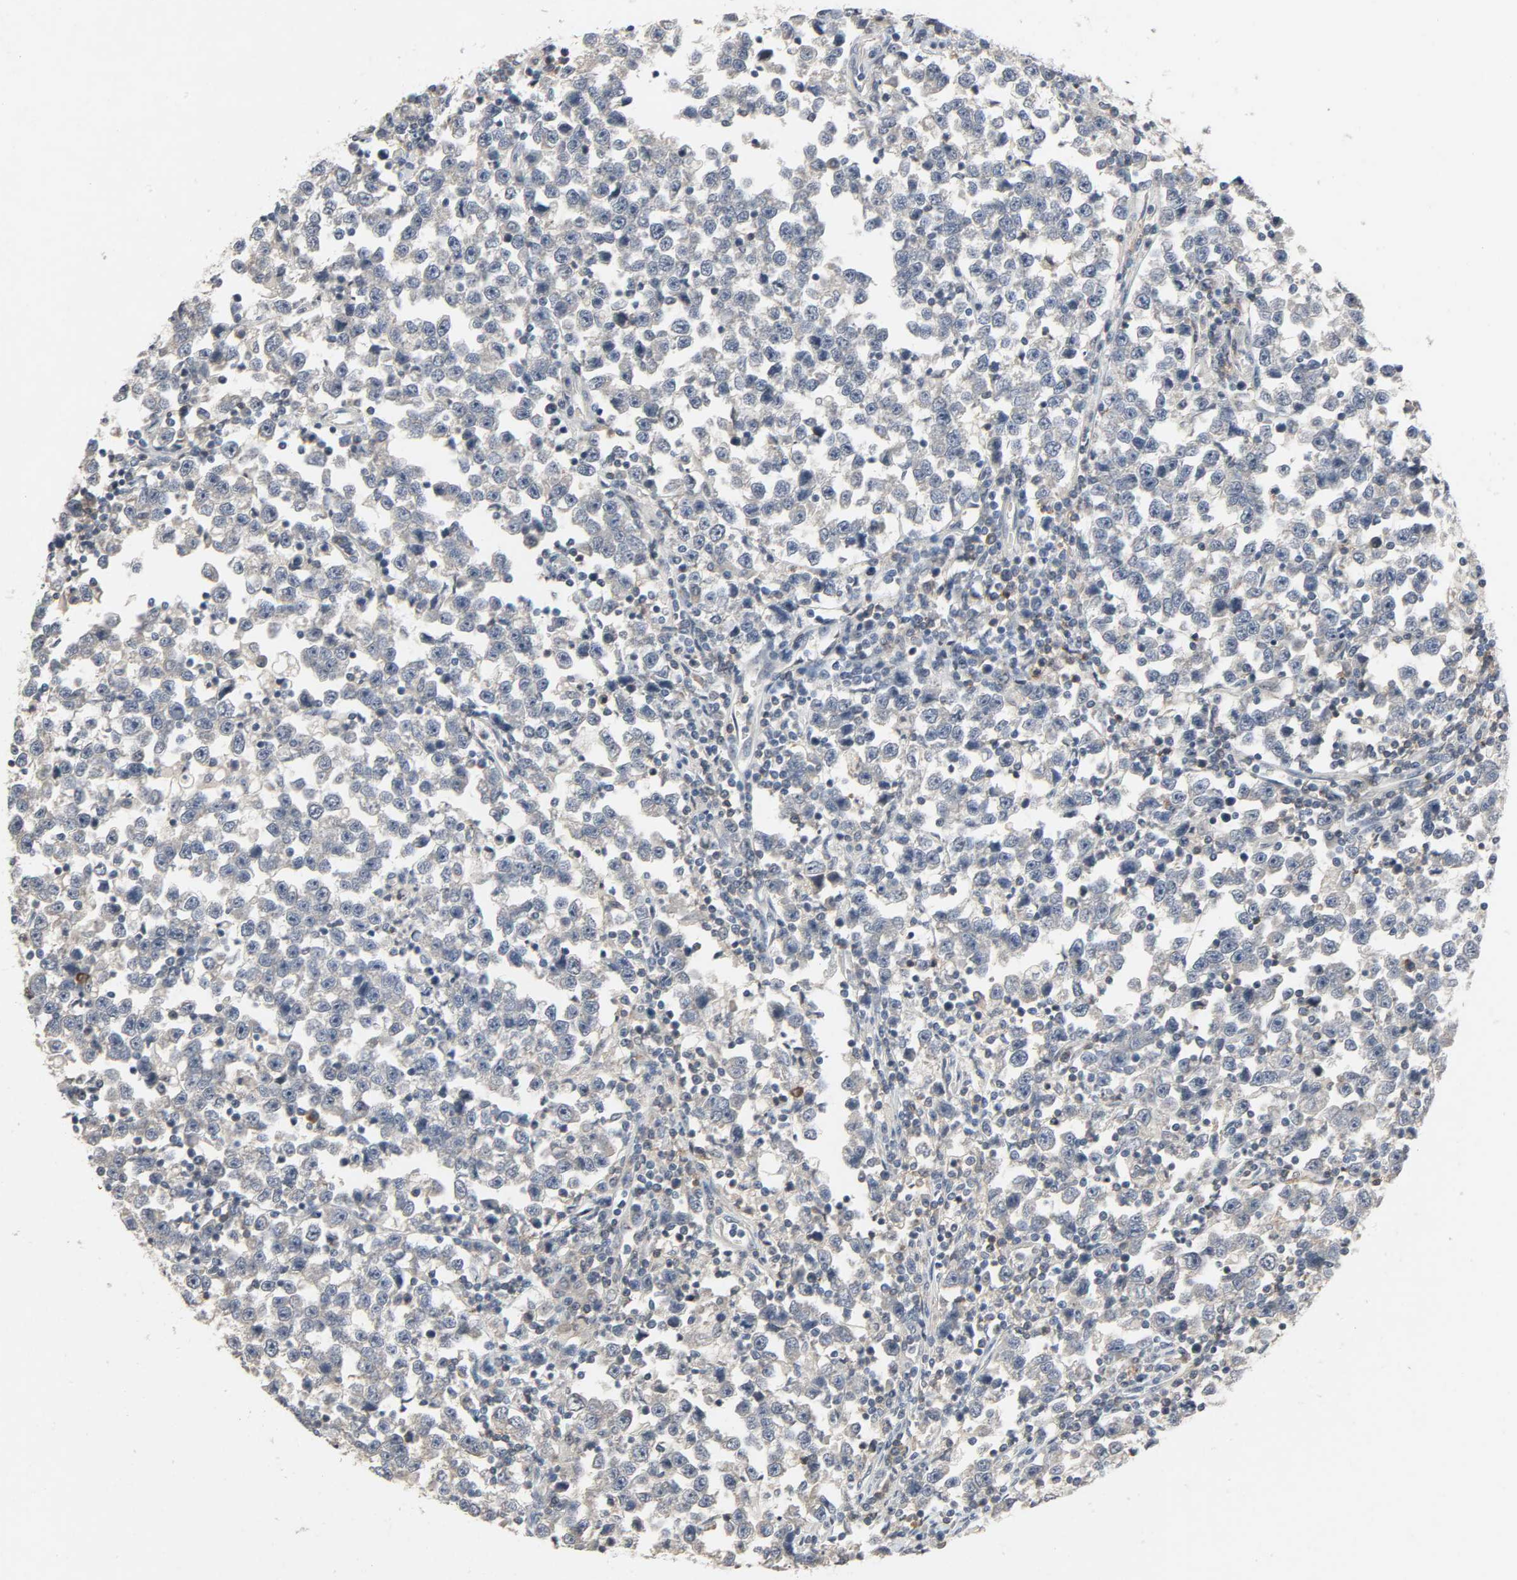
{"staining": {"intensity": "negative", "quantity": "none", "location": "none"}, "tissue": "testis cancer", "cell_type": "Tumor cells", "image_type": "cancer", "snomed": [{"axis": "morphology", "description": "Seminoma, NOS"}, {"axis": "topography", "description": "Testis"}], "caption": "This is an immunohistochemistry (IHC) image of testis seminoma. There is no expression in tumor cells.", "gene": "CD4", "patient": {"sex": "male", "age": 43}}